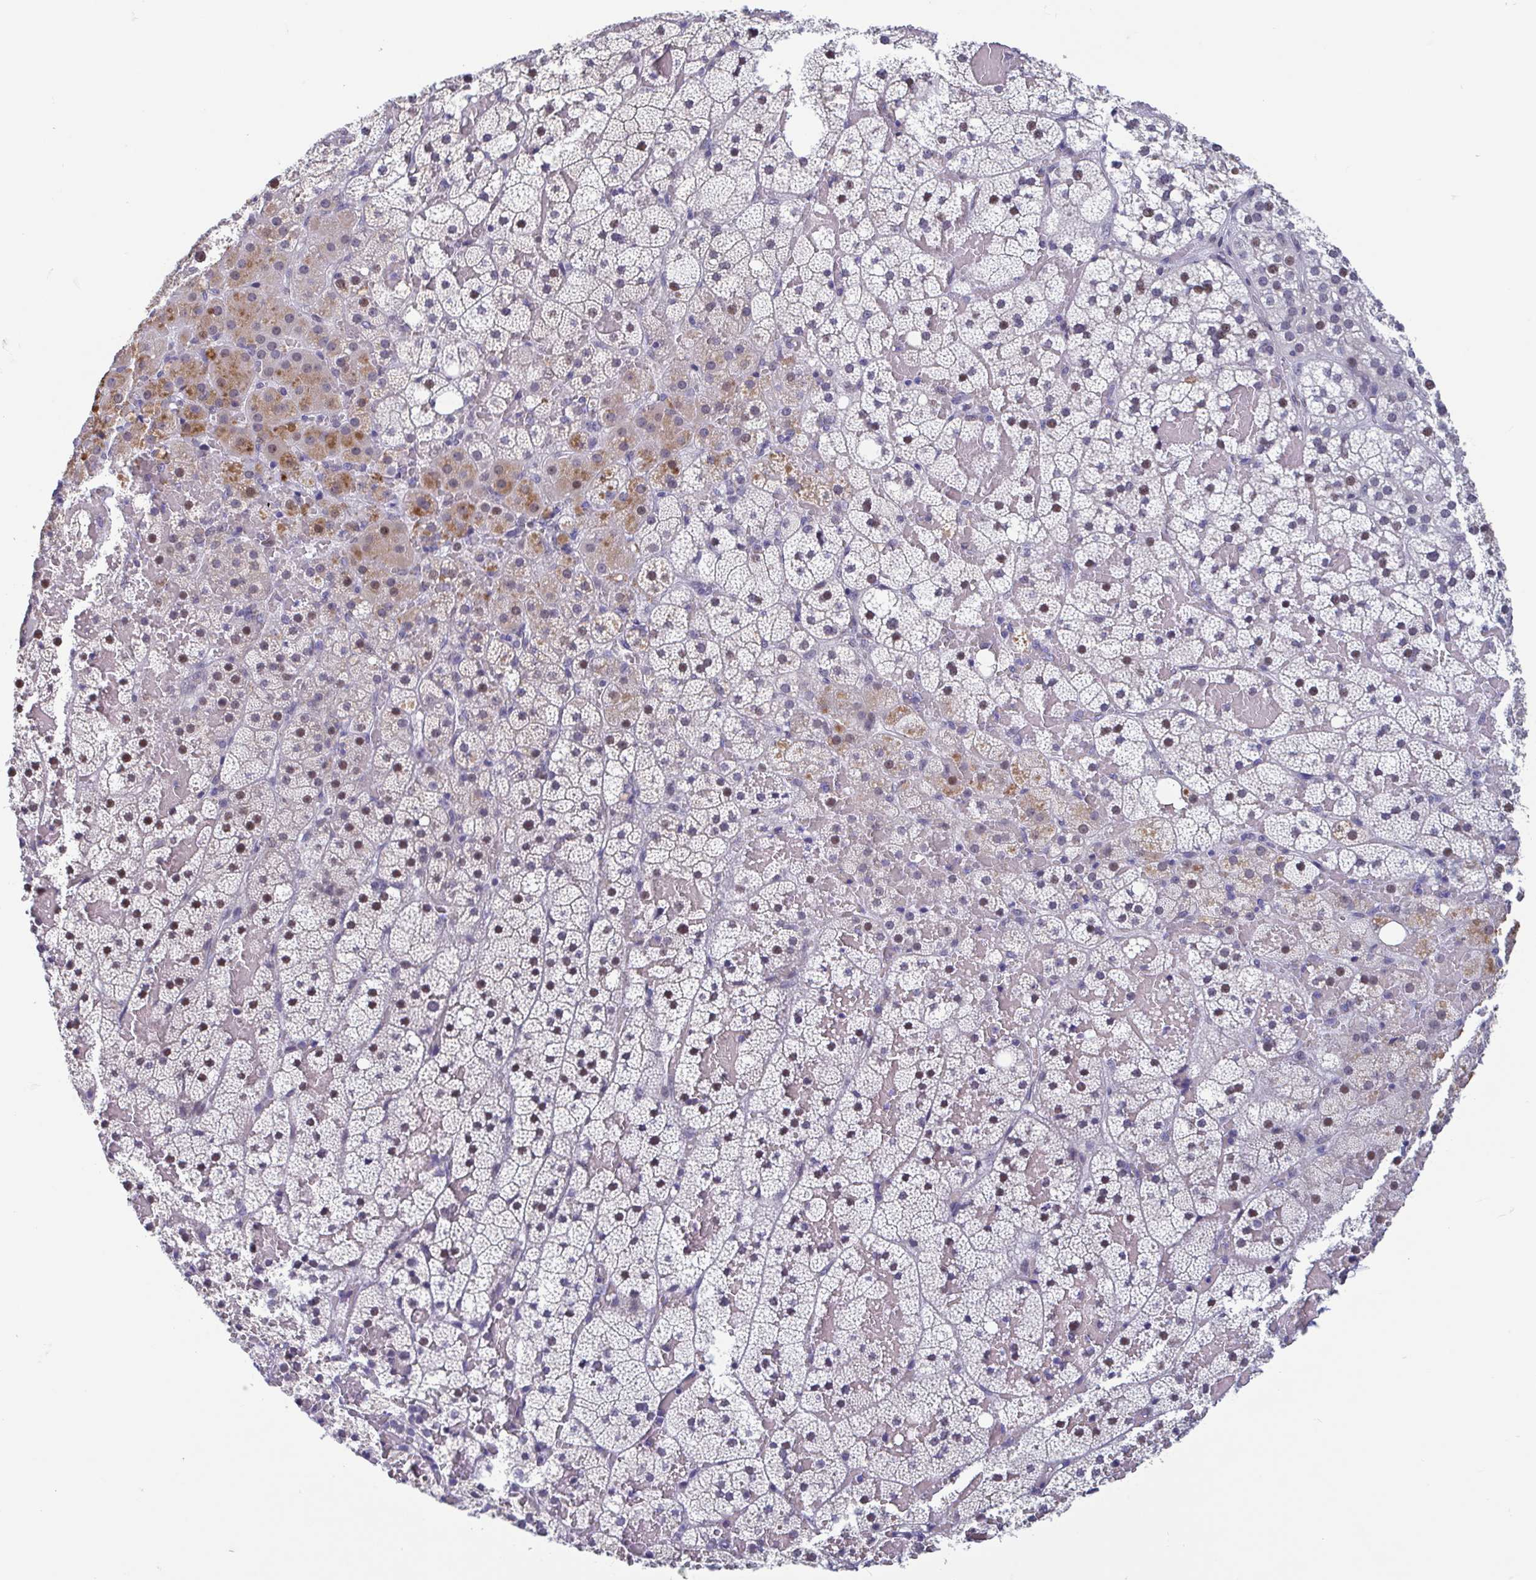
{"staining": {"intensity": "moderate", "quantity": "<25%", "location": "cytoplasmic/membranous,nuclear"}, "tissue": "adrenal gland", "cell_type": "Glandular cells", "image_type": "normal", "snomed": [{"axis": "morphology", "description": "Normal tissue, NOS"}, {"axis": "topography", "description": "Adrenal gland"}], "caption": "A brown stain highlights moderate cytoplasmic/membranous,nuclear expression of a protein in glandular cells of normal adrenal gland. (brown staining indicates protein expression, while blue staining denotes nuclei).", "gene": "PERM1", "patient": {"sex": "male", "age": 53}}